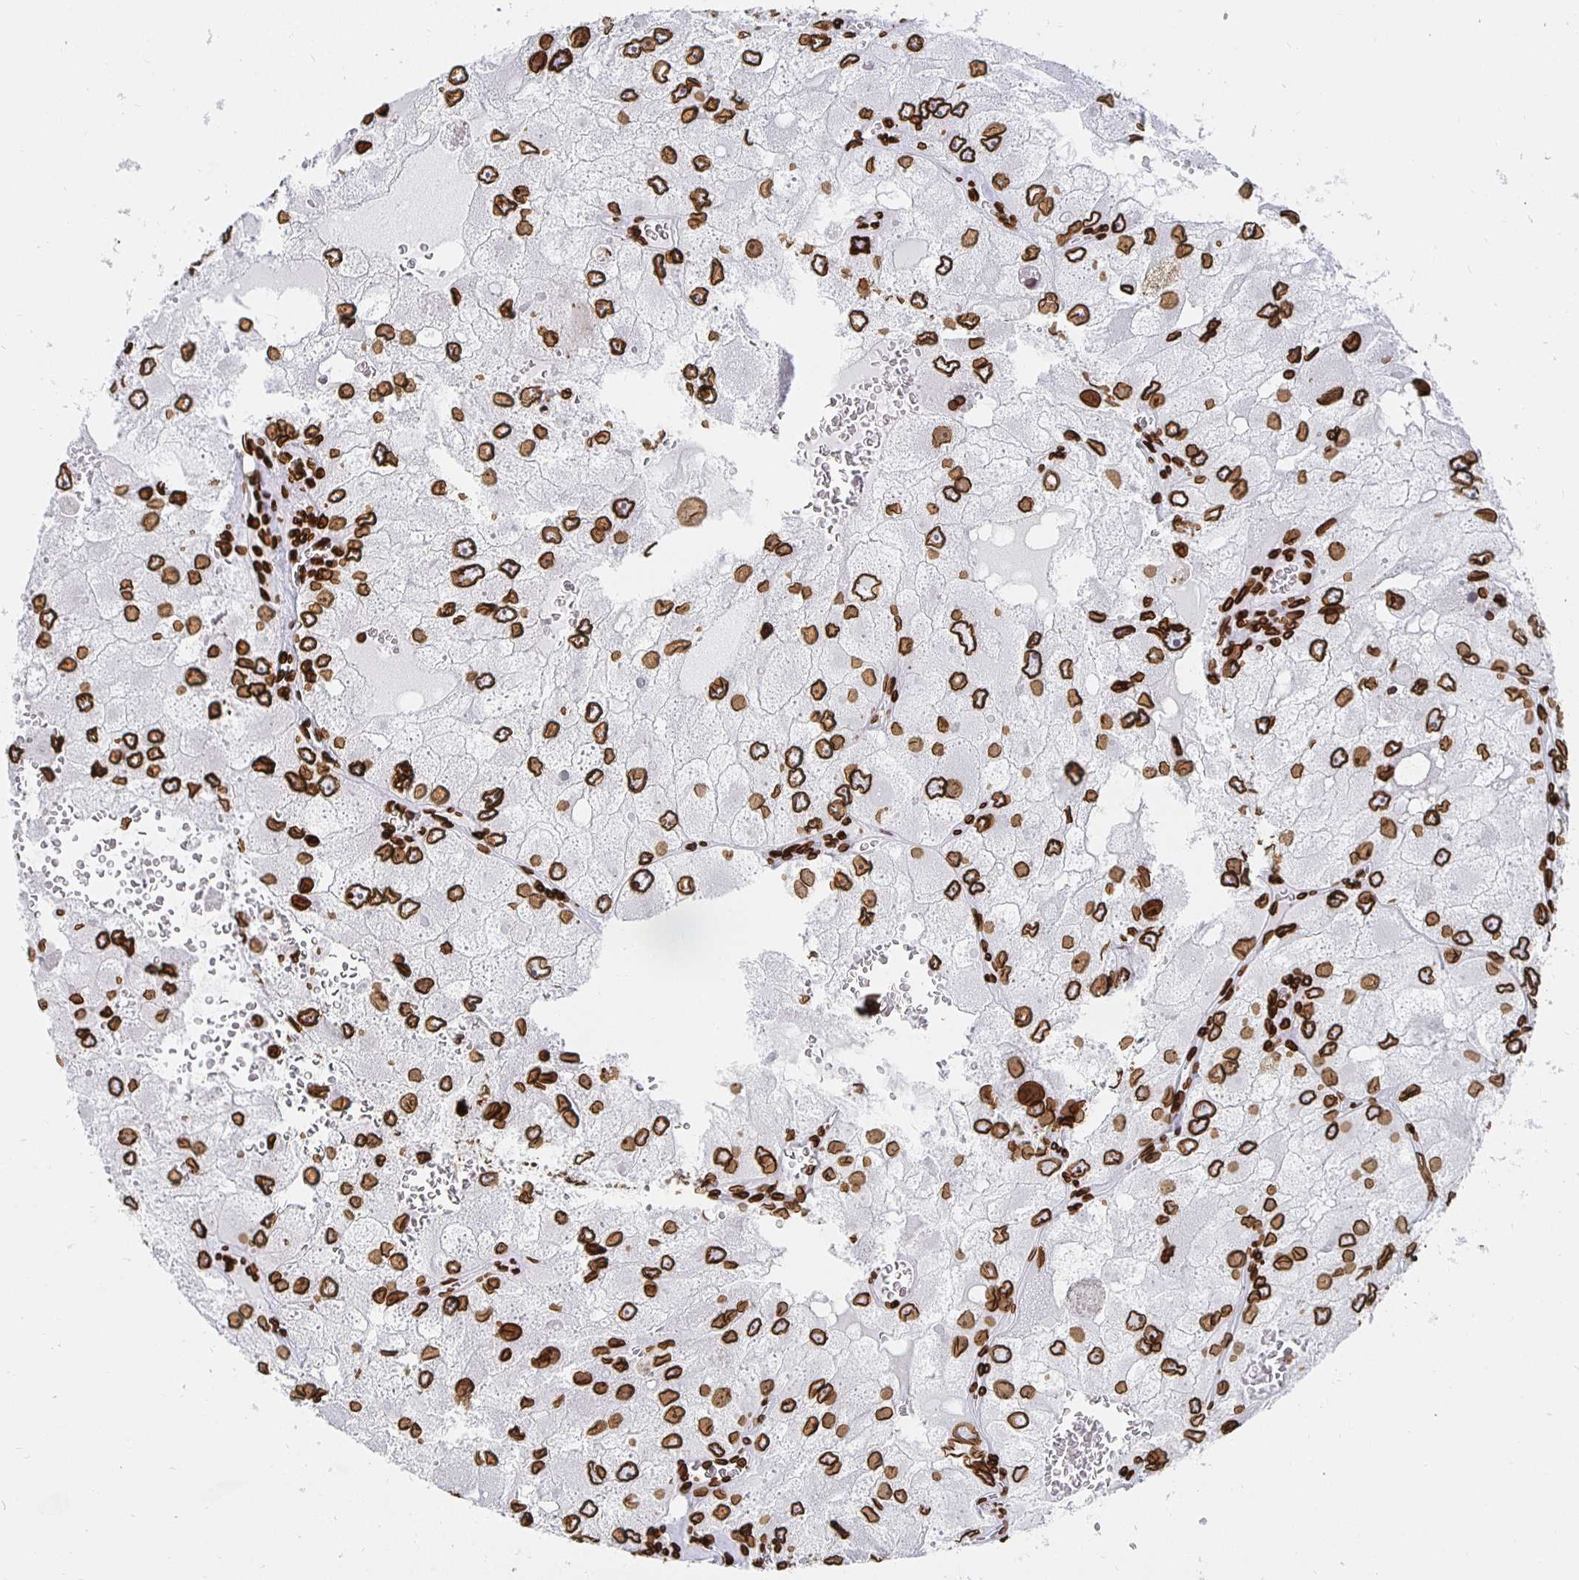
{"staining": {"intensity": "strong", "quantity": ">75%", "location": "cytoplasmic/membranous,nuclear"}, "tissue": "renal cancer", "cell_type": "Tumor cells", "image_type": "cancer", "snomed": [{"axis": "morphology", "description": "Adenocarcinoma, NOS"}, {"axis": "topography", "description": "Kidney"}], "caption": "Strong cytoplasmic/membranous and nuclear protein staining is seen in approximately >75% of tumor cells in renal adenocarcinoma.", "gene": "LMNB1", "patient": {"sex": "female", "age": 70}}